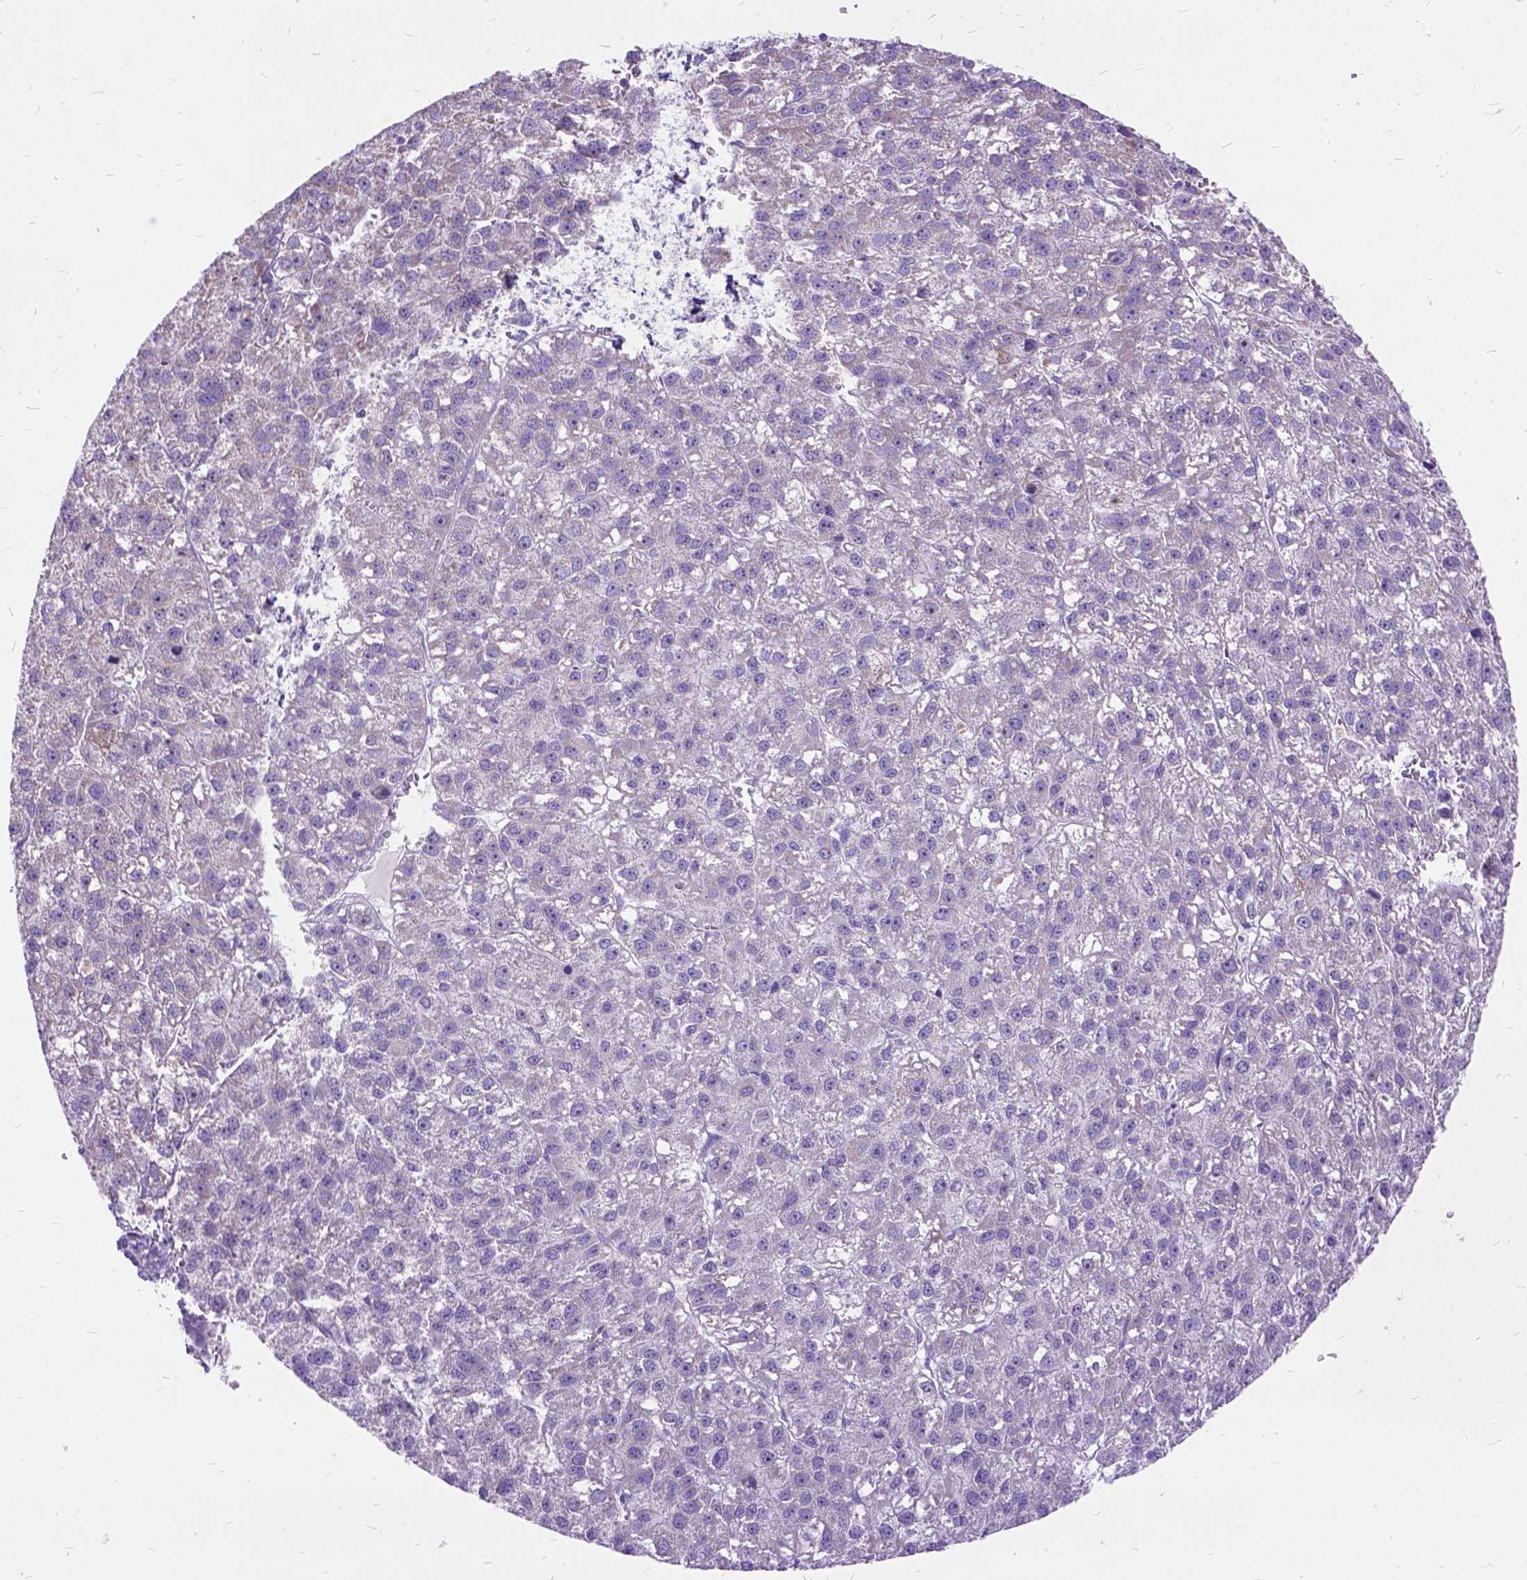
{"staining": {"intensity": "negative", "quantity": "none", "location": "none"}, "tissue": "liver cancer", "cell_type": "Tumor cells", "image_type": "cancer", "snomed": [{"axis": "morphology", "description": "Carcinoma, Hepatocellular, NOS"}, {"axis": "topography", "description": "Liver"}], "caption": "Human liver hepatocellular carcinoma stained for a protein using IHC displays no positivity in tumor cells.", "gene": "CTAG2", "patient": {"sex": "female", "age": 70}}